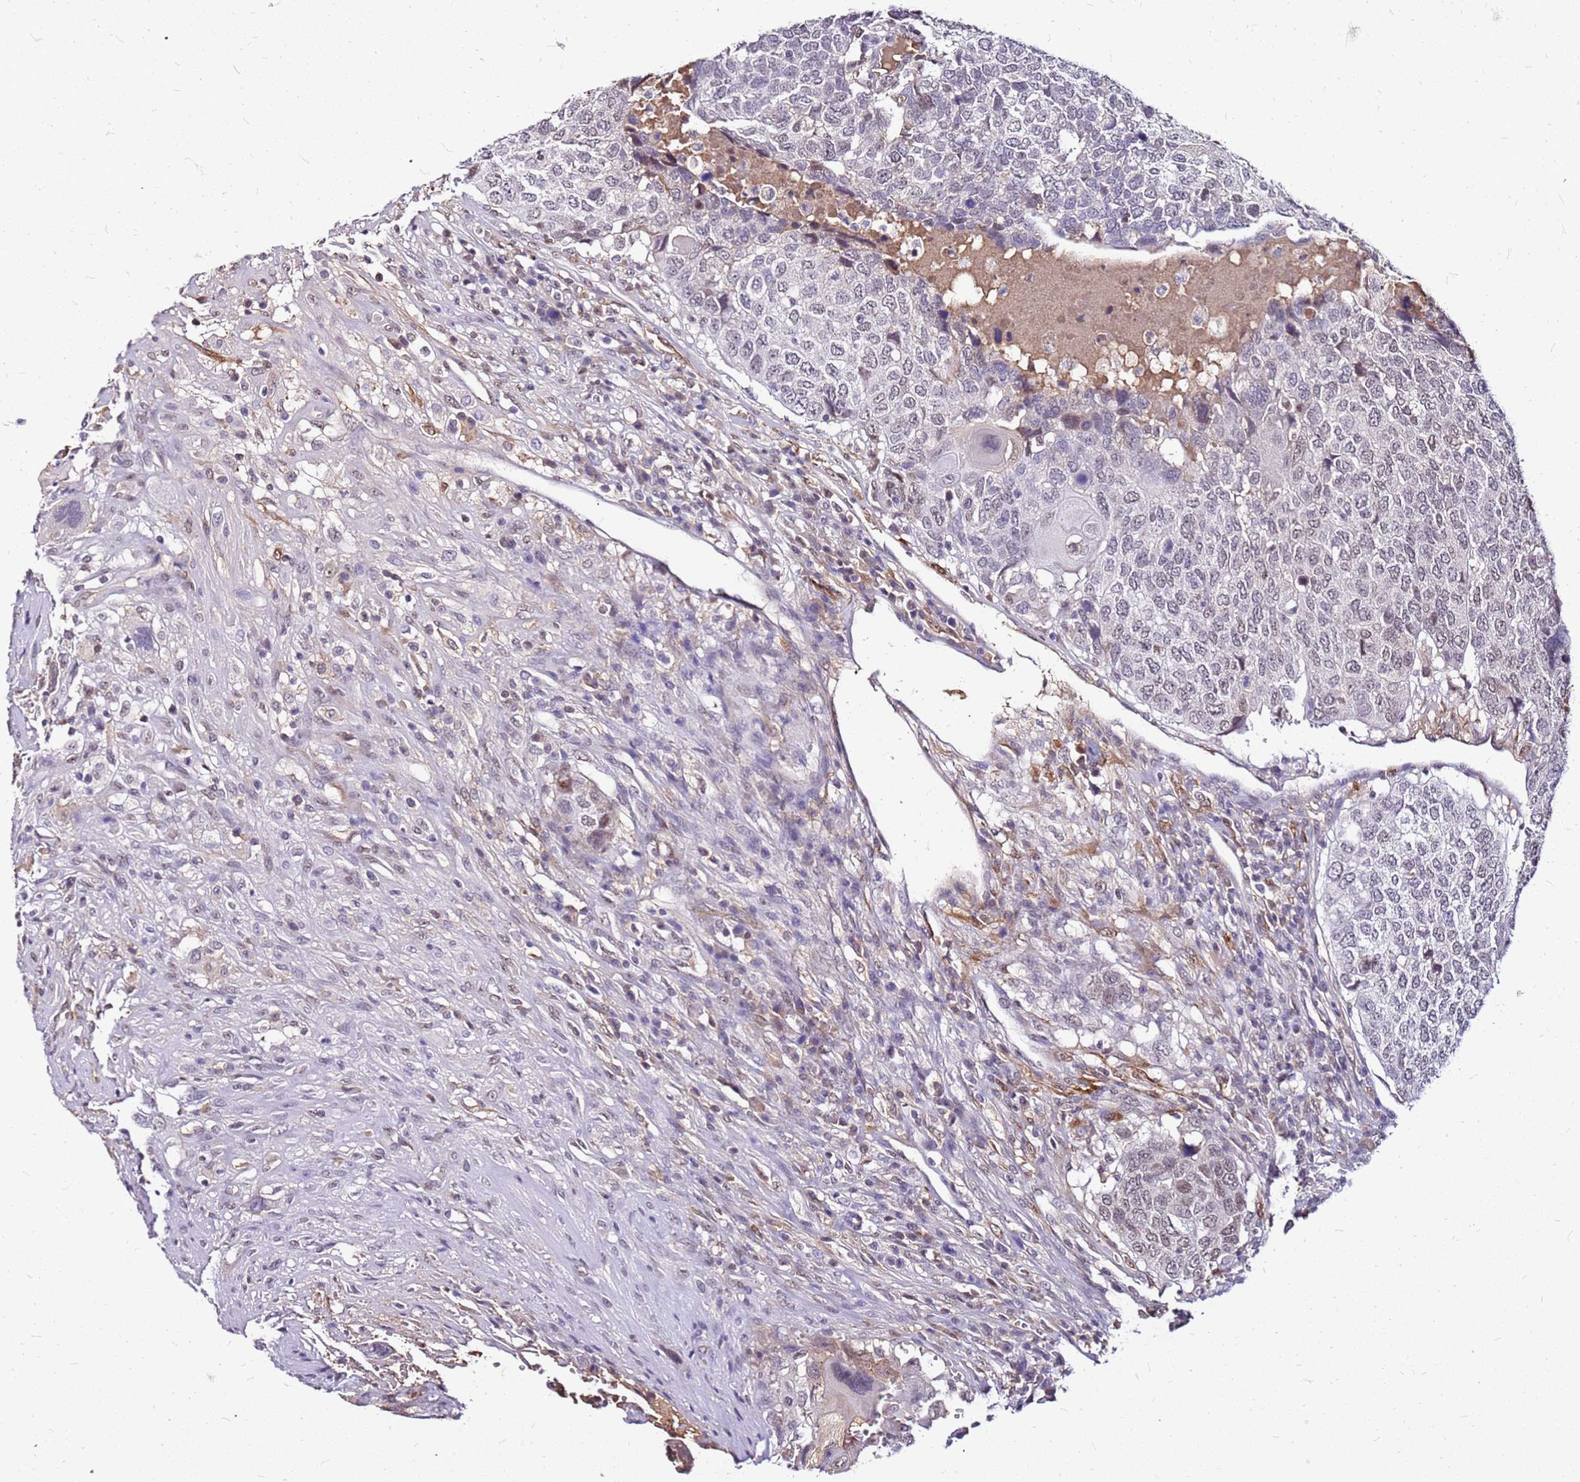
{"staining": {"intensity": "negative", "quantity": "none", "location": "none"}, "tissue": "head and neck cancer", "cell_type": "Tumor cells", "image_type": "cancer", "snomed": [{"axis": "morphology", "description": "Squamous cell carcinoma, NOS"}, {"axis": "topography", "description": "Head-Neck"}], "caption": "There is no significant expression in tumor cells of head and neck cancer (squamous cell carcinoma).", "gene": "ALDH1A3", "patient": {"sex": "male", "age": 66}}